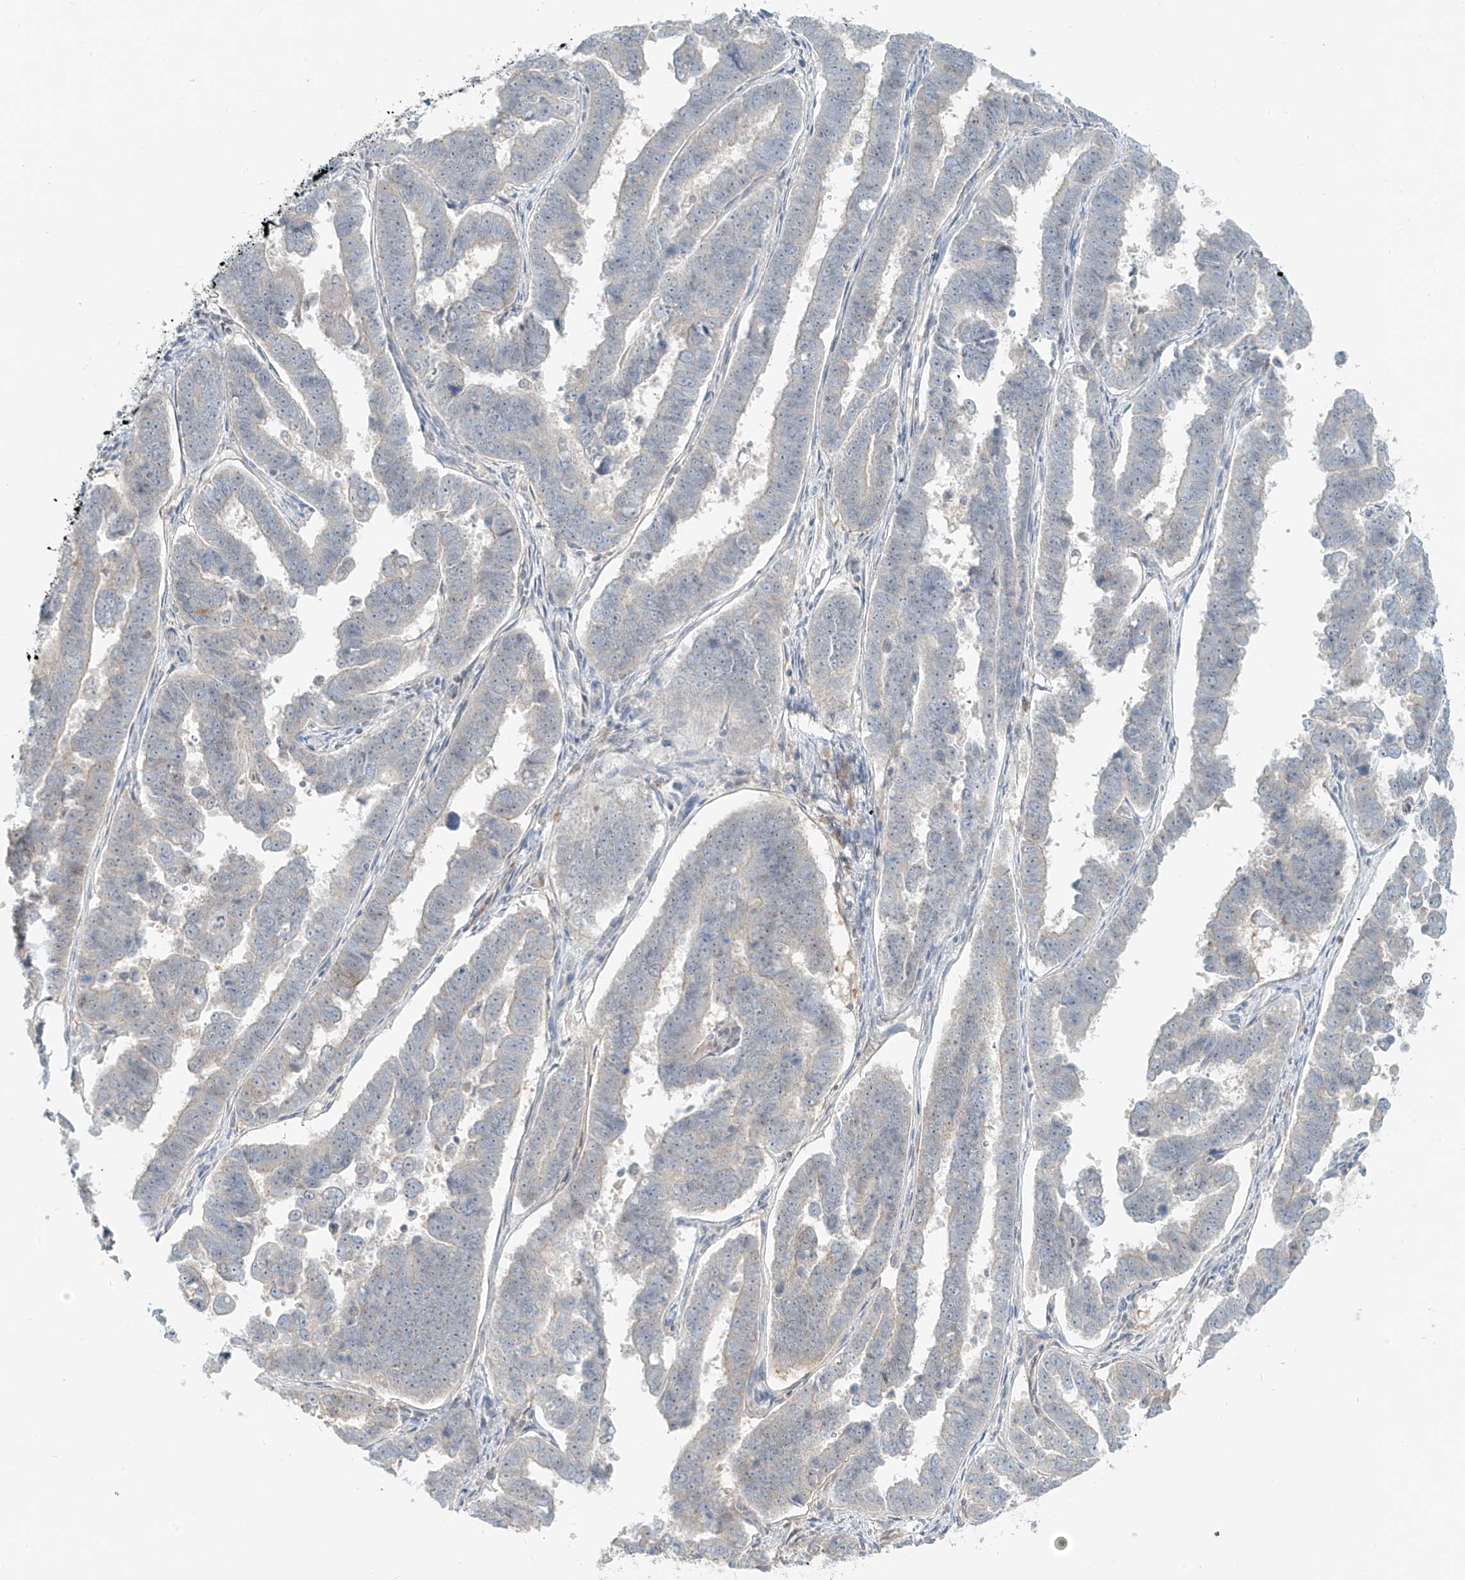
{"staining": {"intensity": "negative", "quantity": "none", "location": "none"}, "tissue": "endometrial cancer", "cell_type": "Tumor cells", "image_type": "cancer", "snomed": [{"axis": "morphology", "description": "Adenocarcinoma, NOS"}, {"axis": "topography", "description": "Endometrium"}], "caption": "This is an immunohistochemistry histopathology image of endometrial cancer. There is no positivity in tumor cells.", "gene": "C2orf42", "patient": {"sex": "female", "age": 75}}